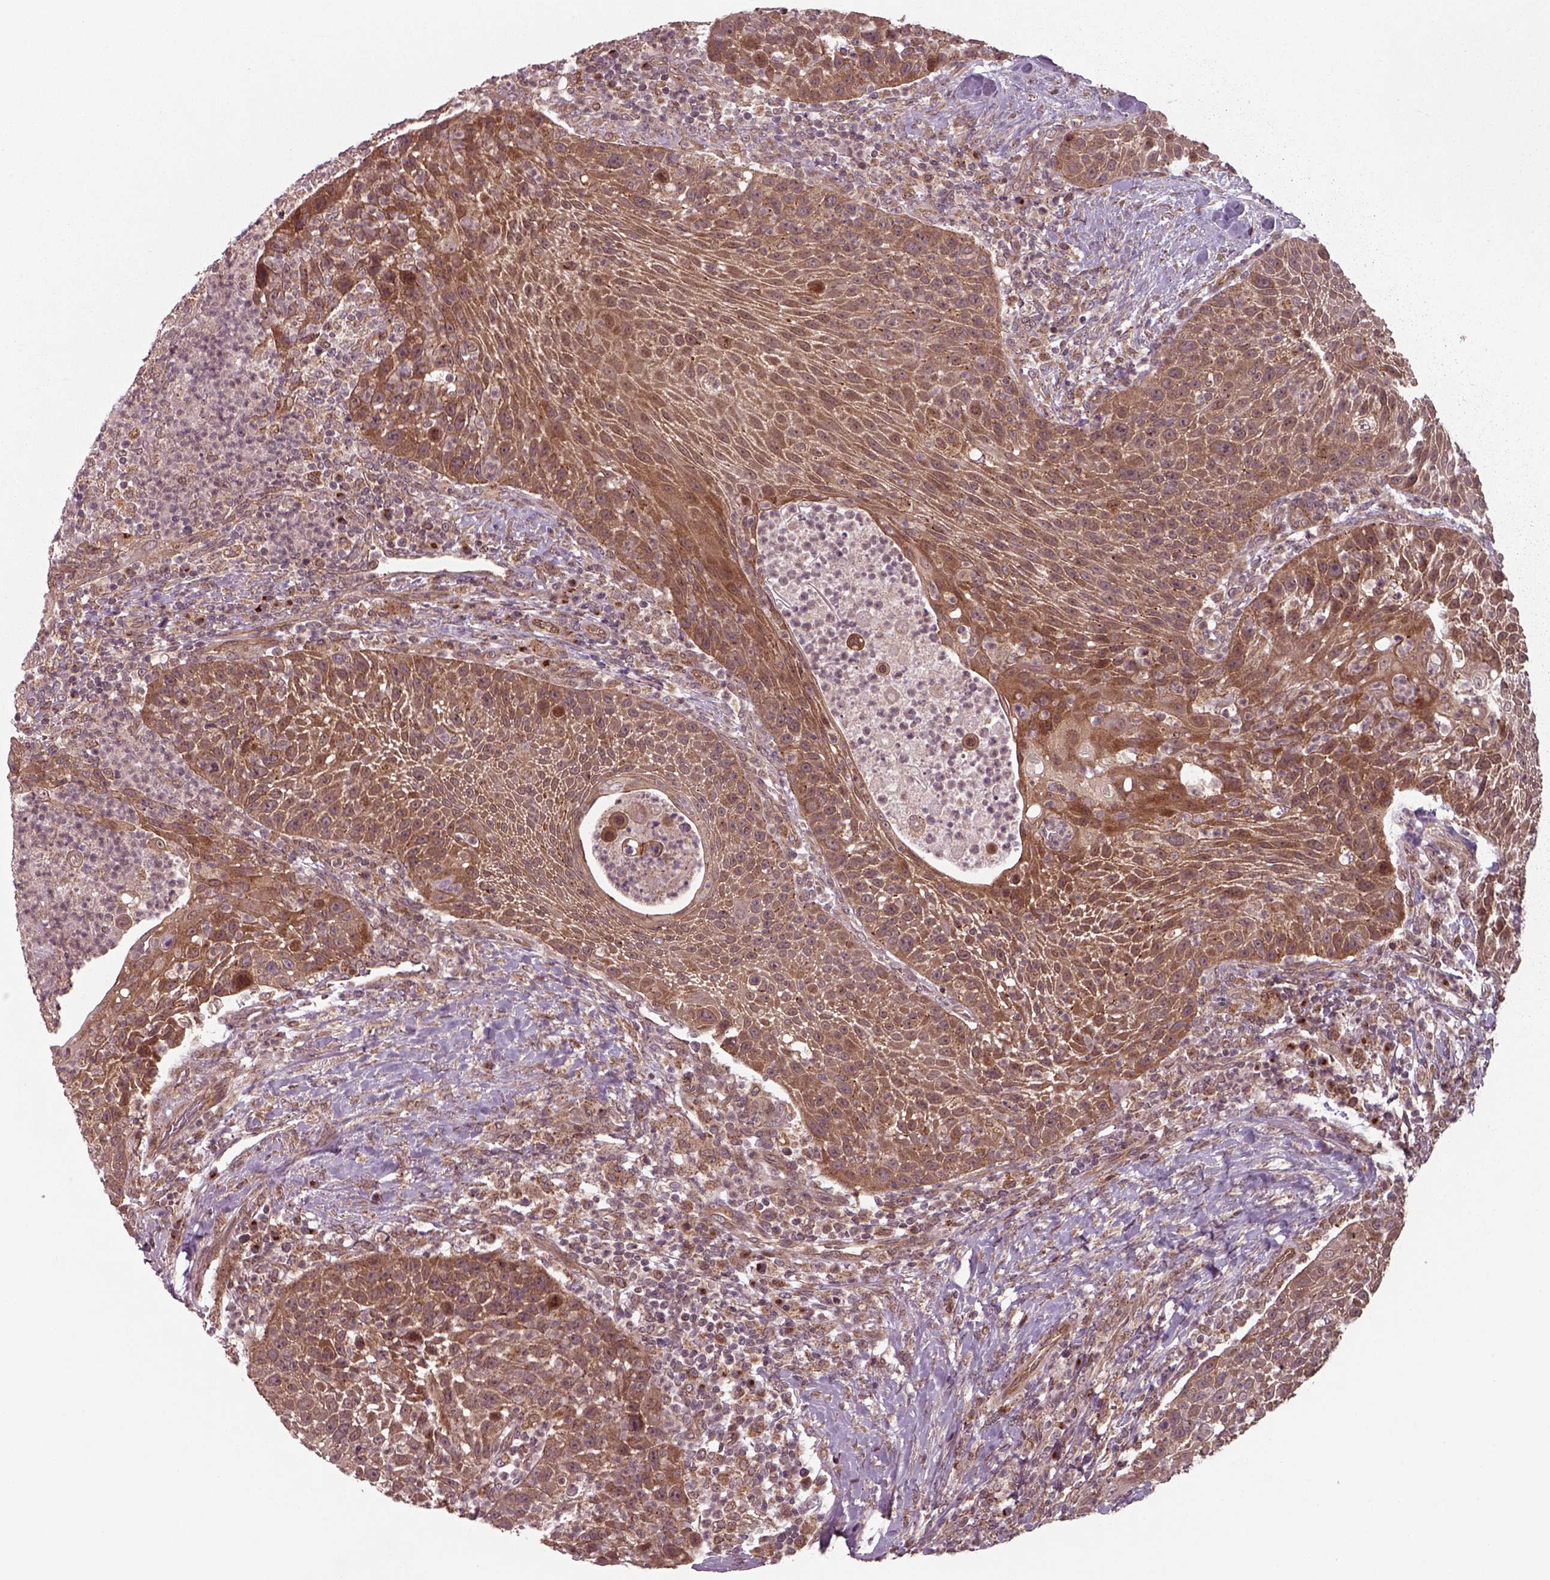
{"staining": {"intensity": "moderate", "quantity": ">75%", "location": "cytoplasmic/membranous"}, "tissue": "head and neck cancer", "cell_type": "Tumor cells", "image_type": "cancer", "snomed": [{"axis": "morphology", "description": "Squamous cell carcinoma, NOS"}, {"axis": "topography", "description": "Head-Neck"}], "caption": "Protein staining of head and neck cancer tissue reveals moderate cytoplasmic/membranous positivity in about >75% of tumor cells. Nuclei are stained in blue.", "gene": "CHMP3", "patient": {"sex": "male", "age": 69}}